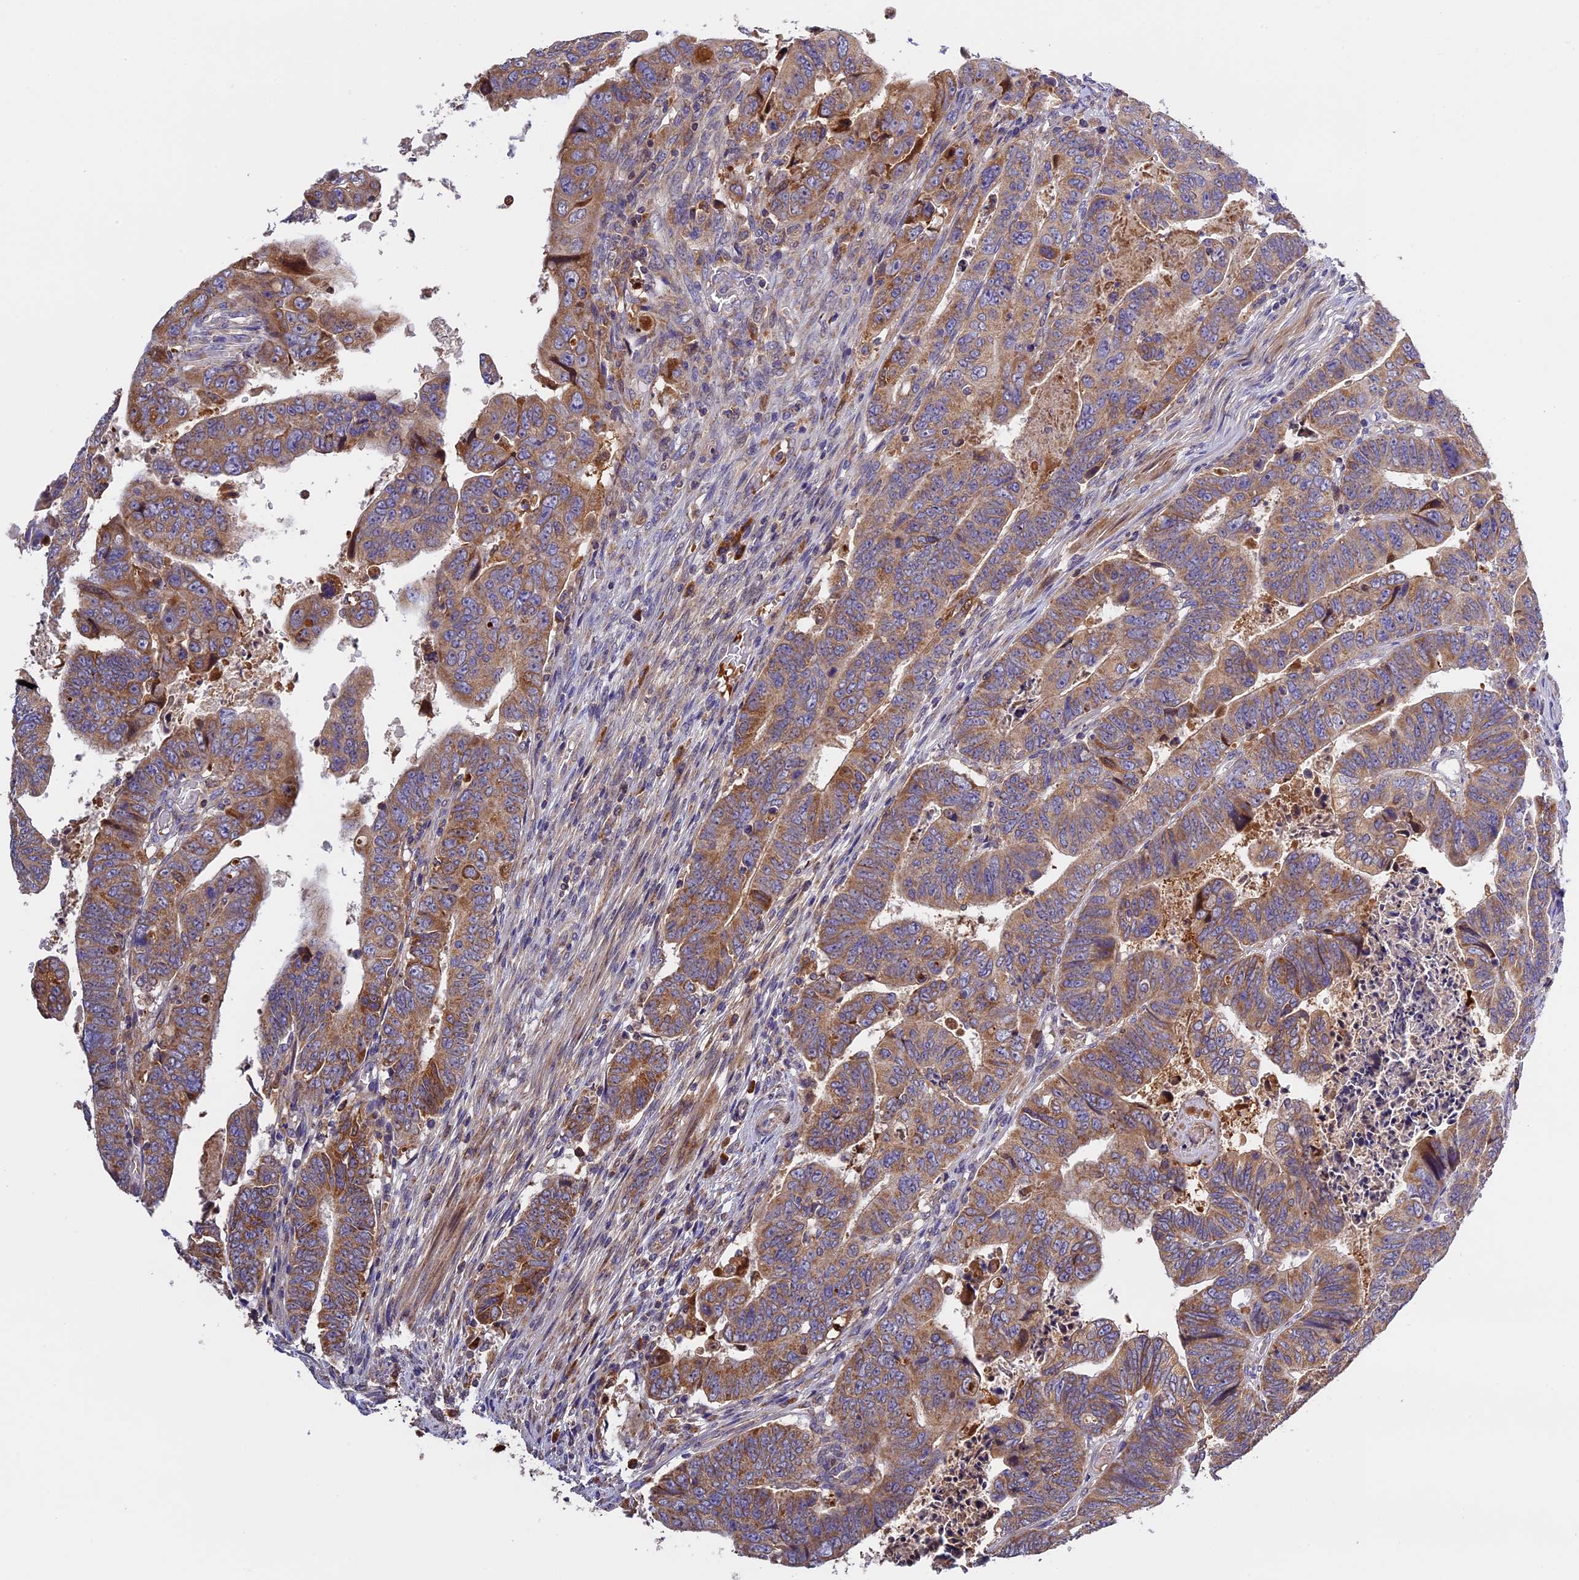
{"staining": {"intensity": "moderate", "quantity": ">75%", "location": "cytoplasmic/membranous"}, "tissue": "colorectal cancer", "cell_type": "Tumor cells", "image_type": "cancer", "snomed": [{"axis": "morphology", "description": "Normal tissue, NOS"}, {"axis": "morphology", "description": "Adenocarcinoma, NOS"}, {"axis": "topography", "description": "Rectum"}], "caption": "This is a photomicrograph of immunohistochemistry (IHC) staining of colorectal cancer, which shows moderate expression in the cytoplasmic/membranous of tumor cells.", "gene": "OCEL1", "patient": {"sex": "female", "age": 65}}